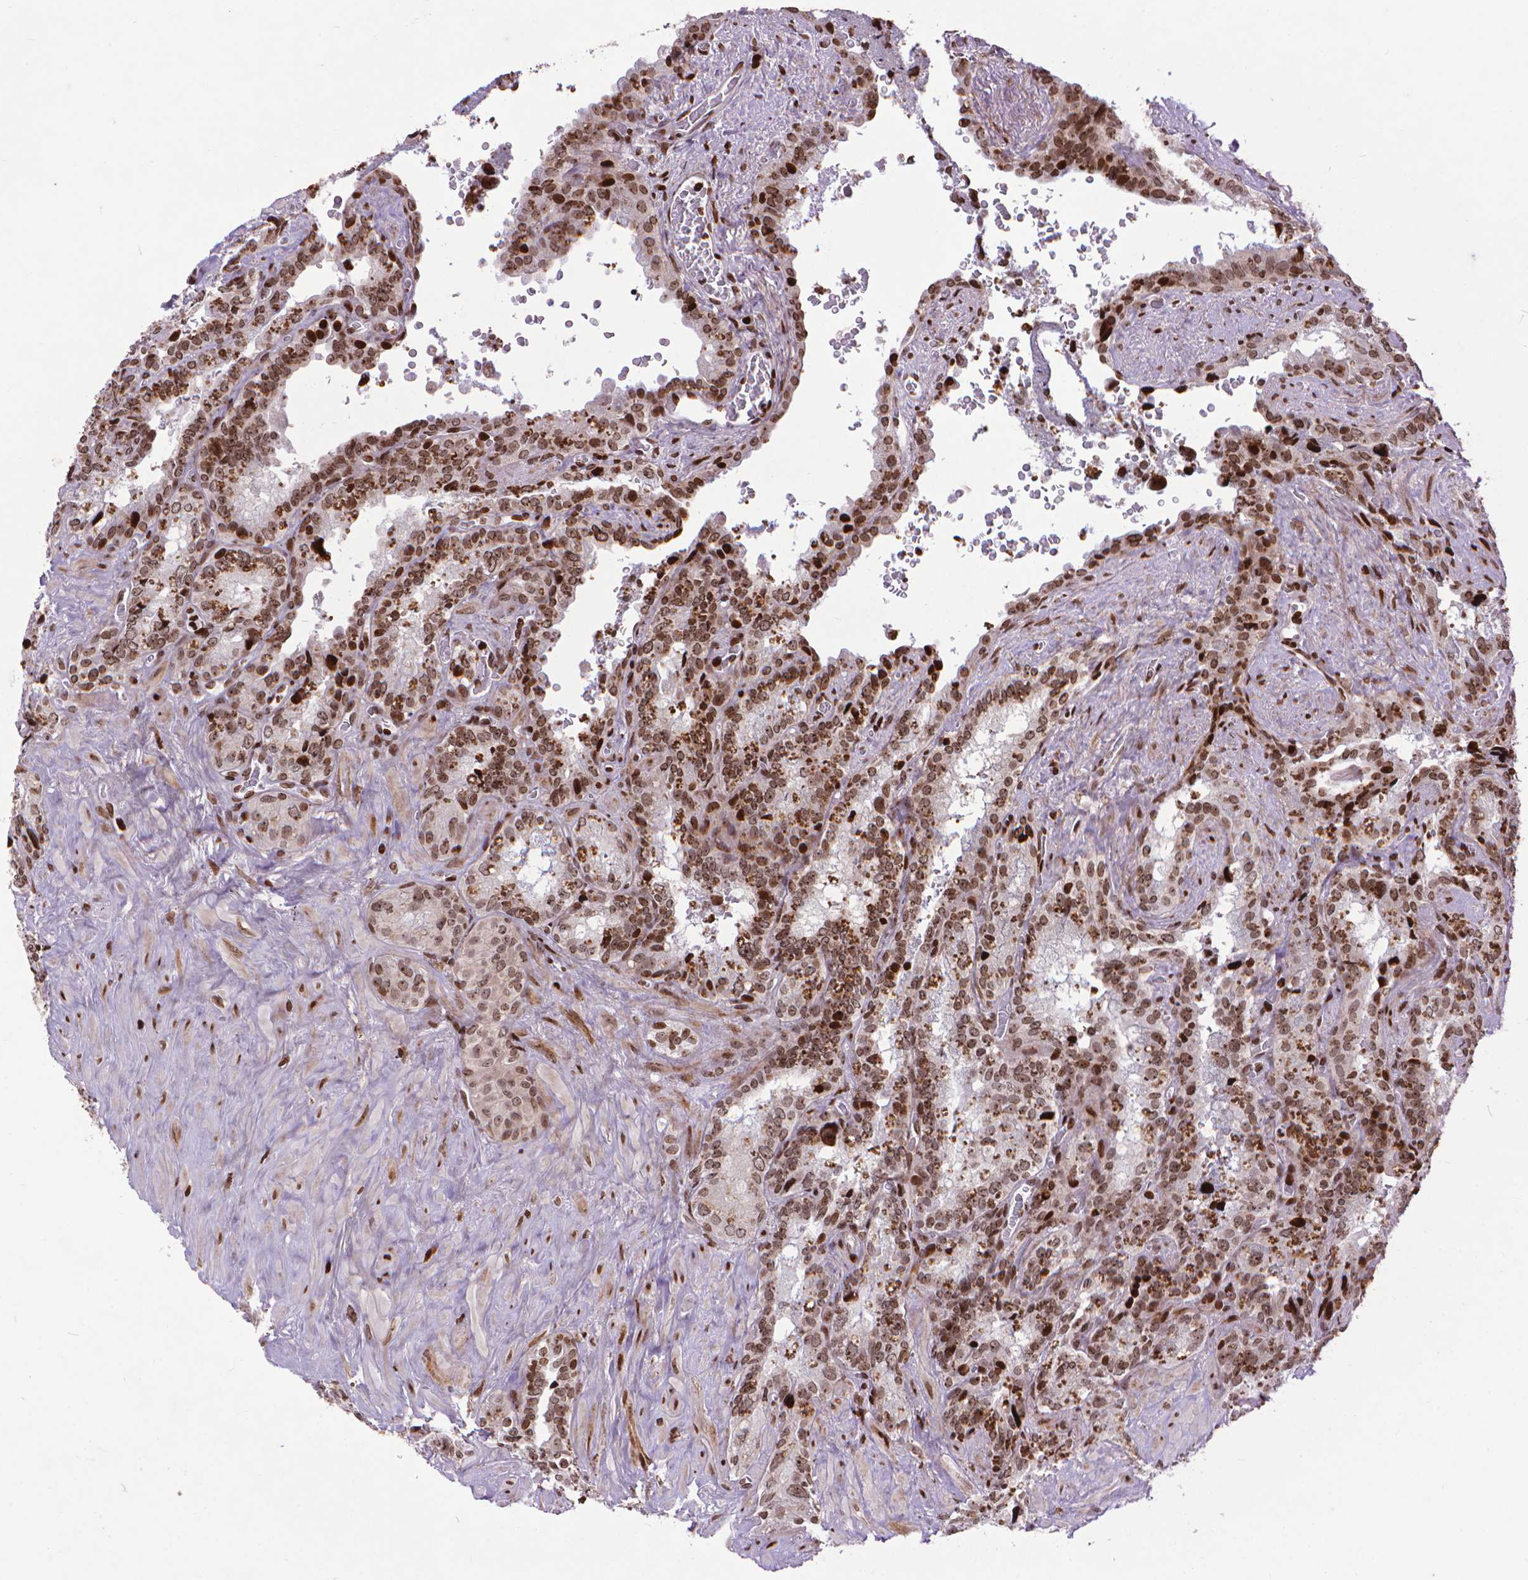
{"staining": {"intensity": "weak", "quantity": ">75%", "location": "nuclear"}, "tissue": "seminal vesicle", "cell_type": "Glandular cells", "image_type": "normal", "snomed": [{"axis": "morphology", "description": "Normal tissue, NOS"}, {"axis": "topography", "description": "Prostate"}, {"axis": "topography", "description": "Seminal veicle"}], "caption": "About >75% of glandular cells in normal human seminal vesicle reveal weak nuclear protein expression as visualized by brown immunohistochemical staining.", "gene": "AMER1", "patient": {"sex": "male", "age": 71}}